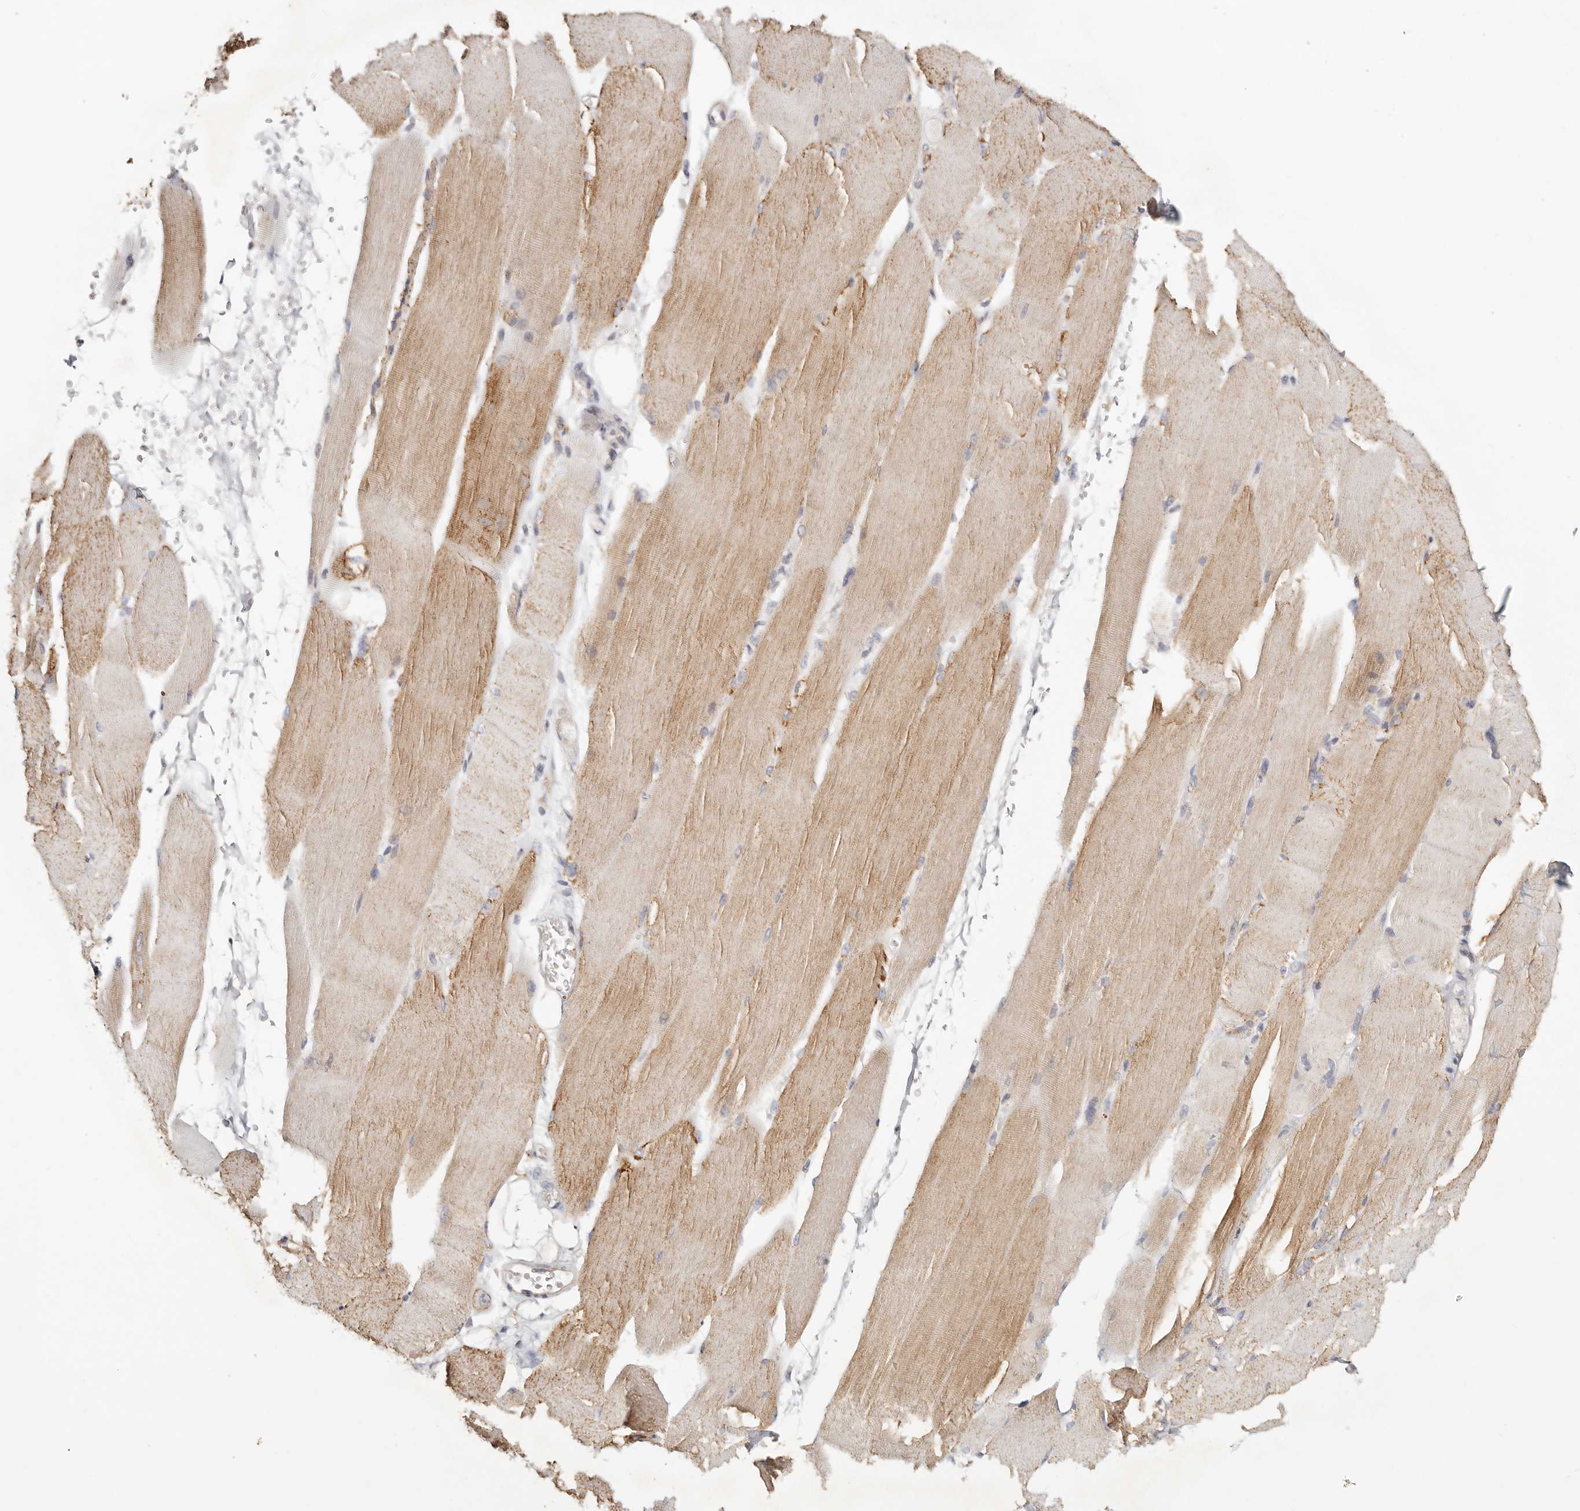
{"staining": {"intensity": "moderate", "quantity": "25%-75%", "location": "cytoplasmic/membranous"}, "tissue": "skeletal muscle", "cell_type": "Myocytes", "image_type": "normal", "snomed": [{"axis": "morphology", "description": "Normal tissue, NOS"}, {"axis": "topography", "description": "Skeletal muscle"}, {"axis": "topography", "description": "Parathyroid gland"}], "caption": "IHC (DAB (3,3'-diaminobenzidine)) staining of unremarkable skeletal muscle shows moderate cytoplasmic/membranous protein expression in approximately 25%-75% of myocytes. (Stains: DAB in brown, nuclei in blue, Microscopy: brightfield microscopy at high magnification).", "gene": "KDF1", "patient": {"sex": "female", "age": 37}}